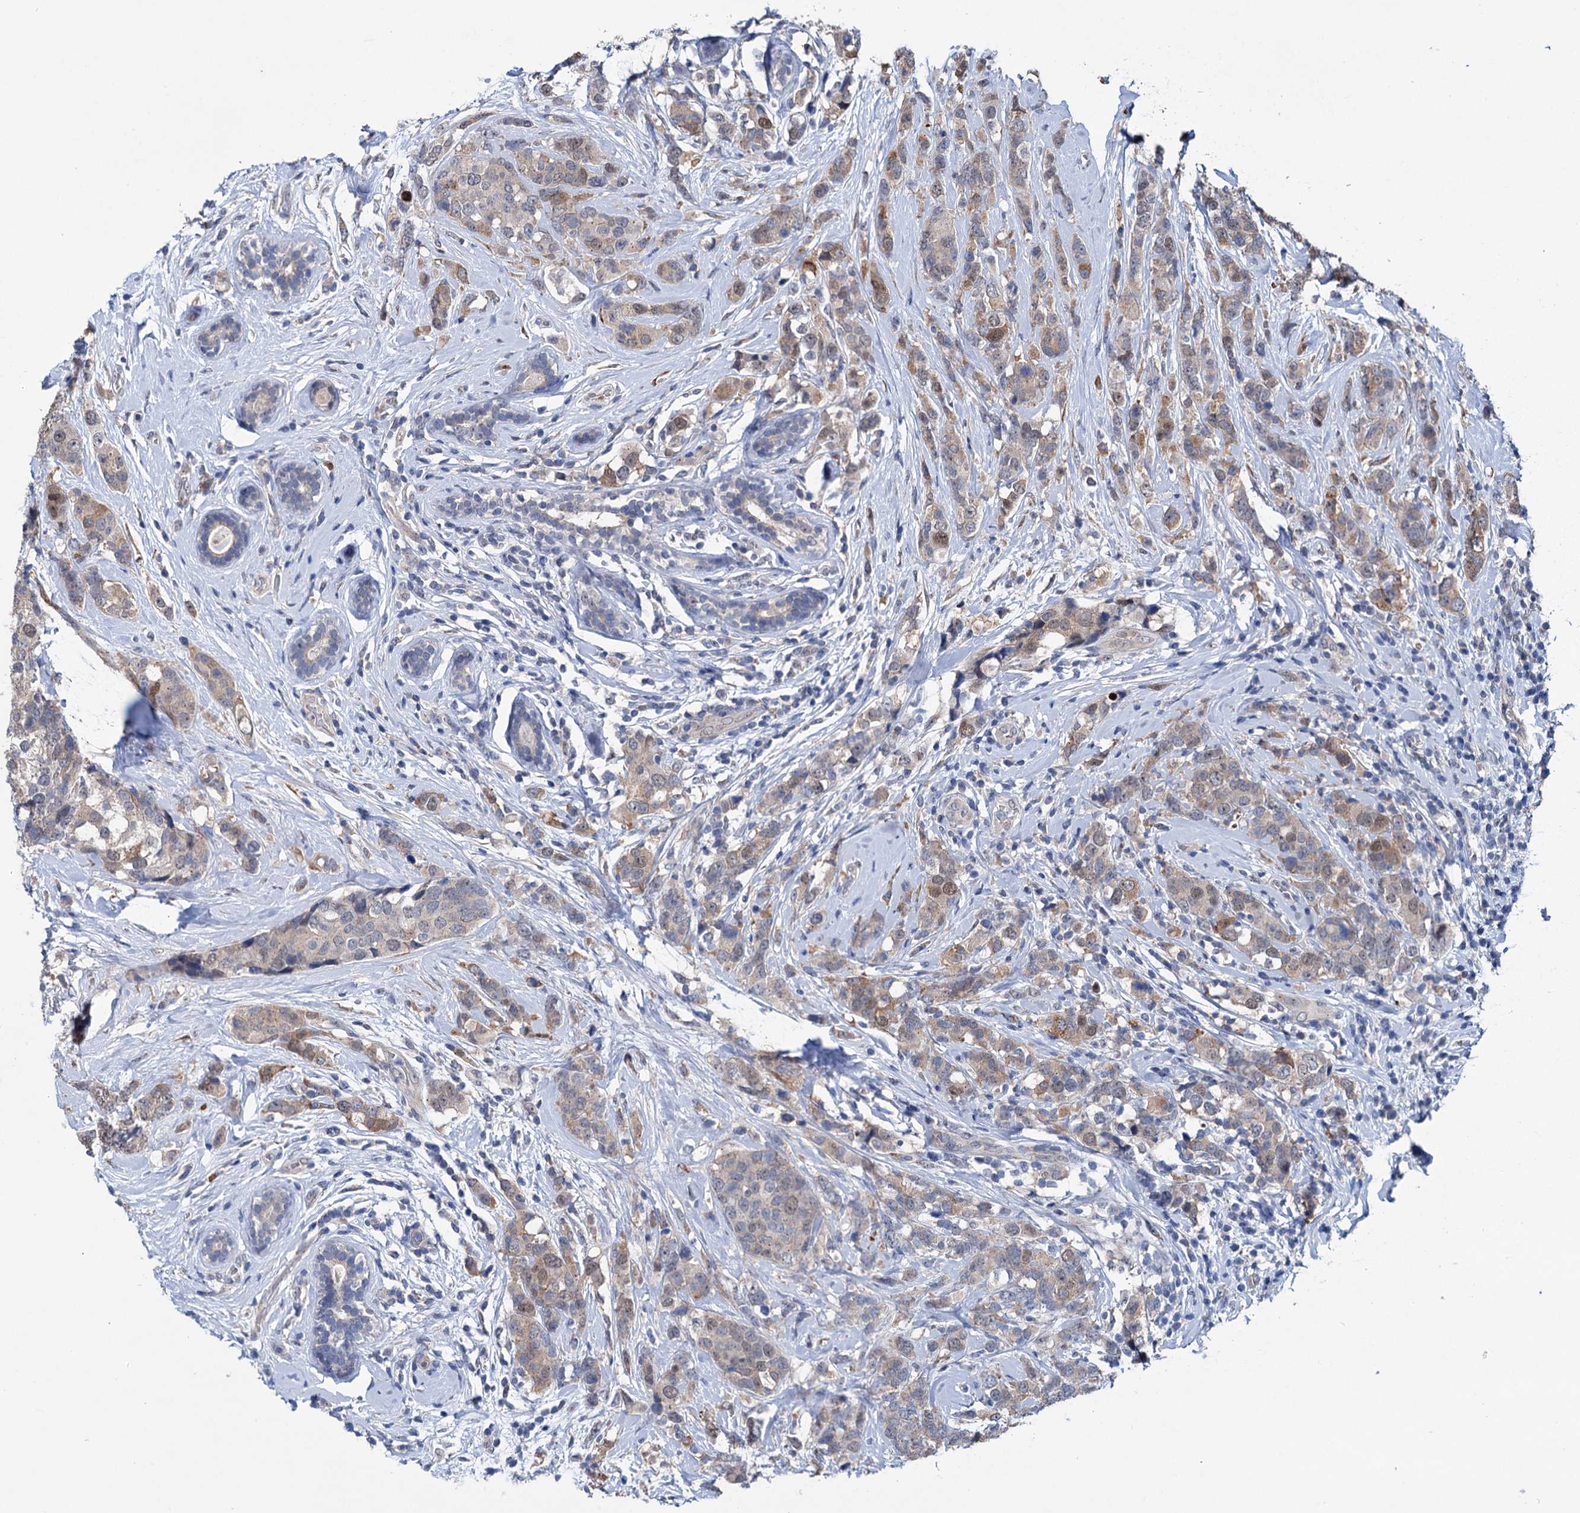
{"staining": {"intensity": "weak", "quantity": "<25%", "location": "cytoplasmic/membranous,nuclear"}, "tissue": "breast cancer", "cell_type": "Tumor cells", "image_type": "cancer", "snomed": [{"axis": "morphology", "description": "Lobular carcinoma"}, {"axis": "topography", "description": "Breast"}], "caption": "There is no significant expression in tumor cells of lobular carcinoma (breast).", "gene": "EYA4", "patient": {"sex": "female", "age": 59}}